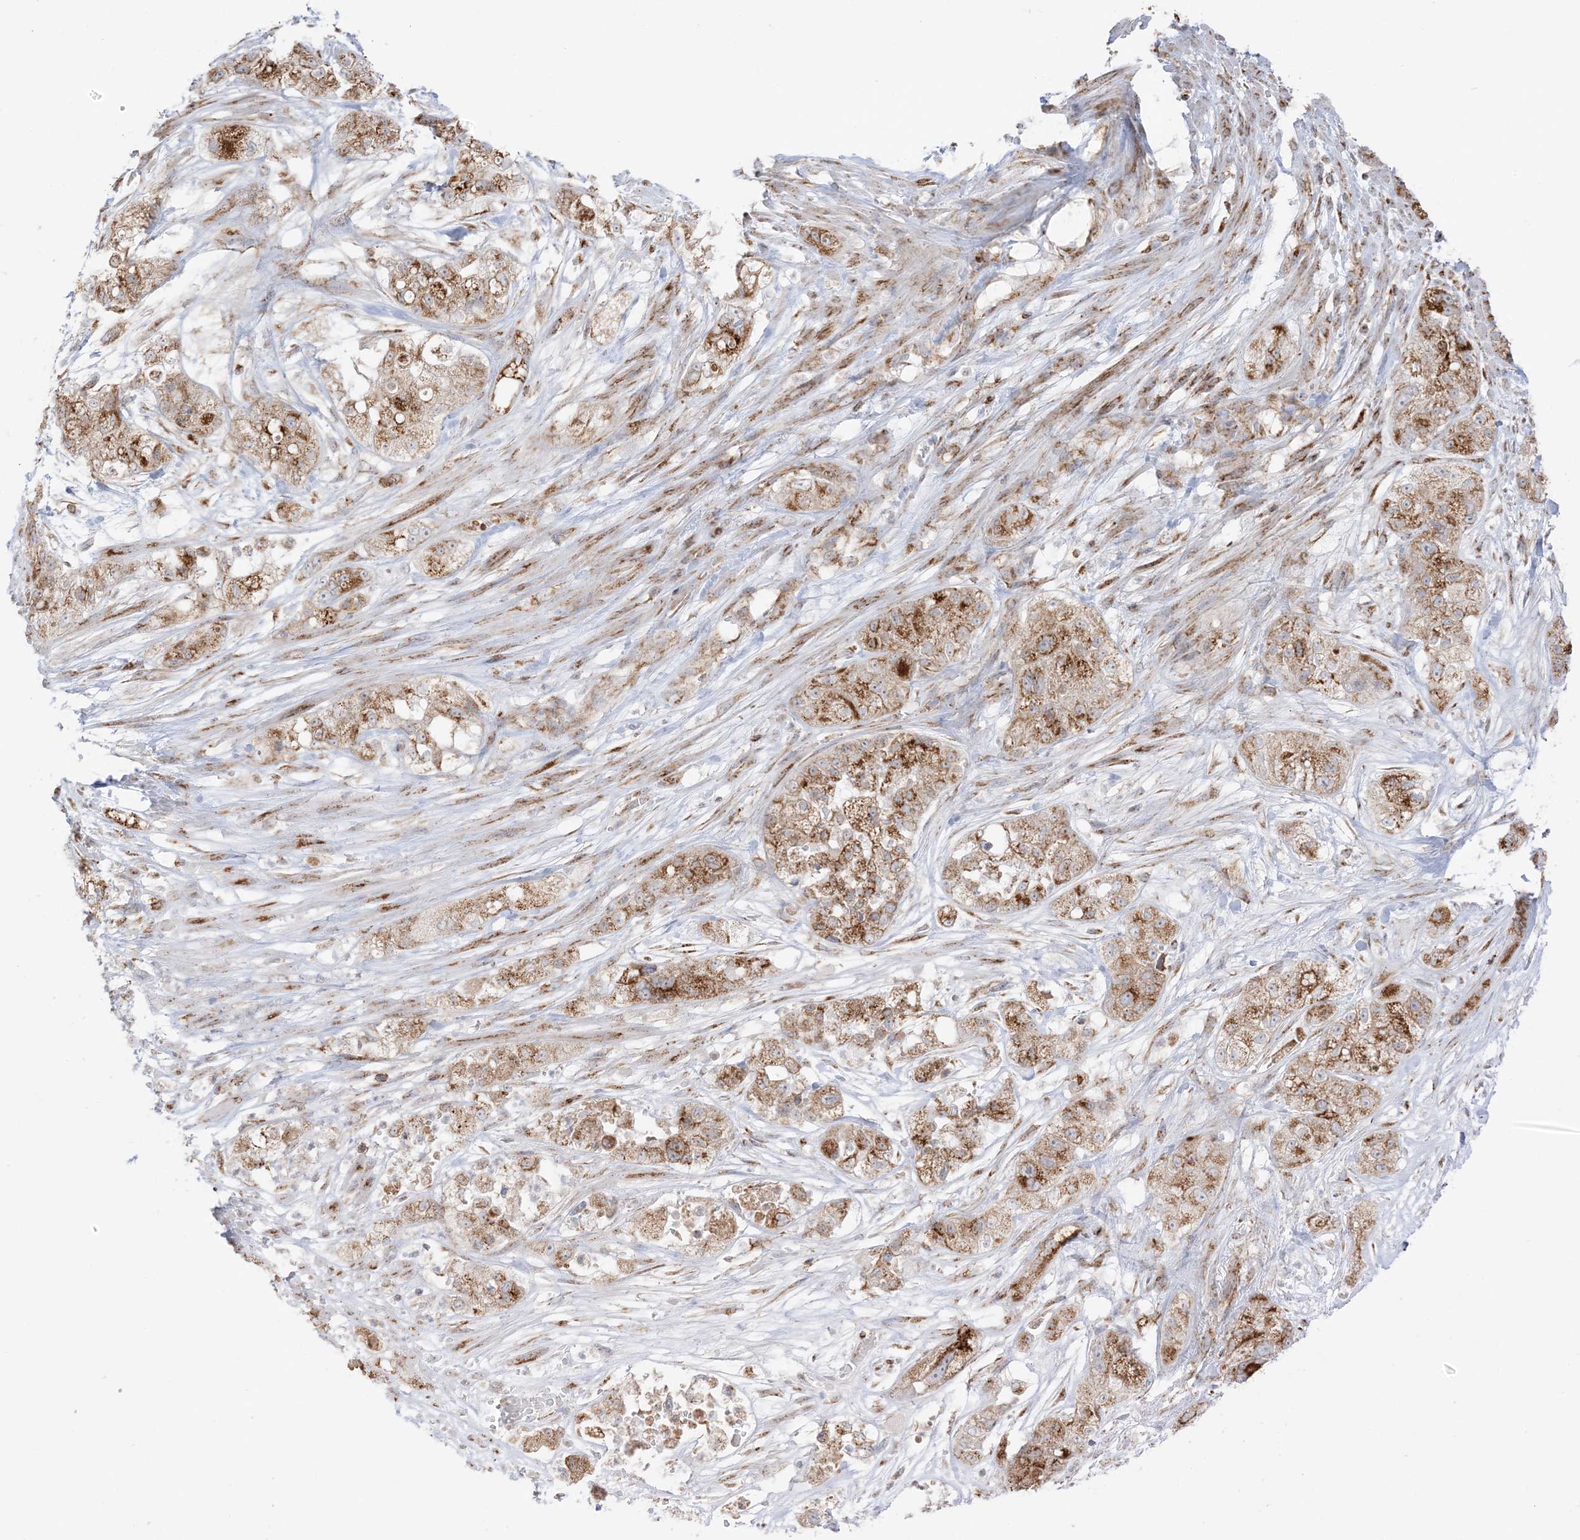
{"staining": {"intensity": "strong", "quantity": ">75%", "location": "cytoplasmic/membranous"}, "tissue": "pancreatic cancer", "cell_type": "Tumor cells", "image_type": "cancer", "snomed": [{"axis": "morphology", "description": "Adenocarcinoma, NOS"}, {"axis": "topography", "description": "Pancreas"}], "caption": "IHC (DAB (3,3'-diaminobenzidine)) staining of human adenocarcinoma (pancreatic) shows strong cytoplasmic/membranous protein expression in approximately >75% of tumor cells.", "gene": "SLC25A12", "patient": {"sex": "female", "age": 78}}